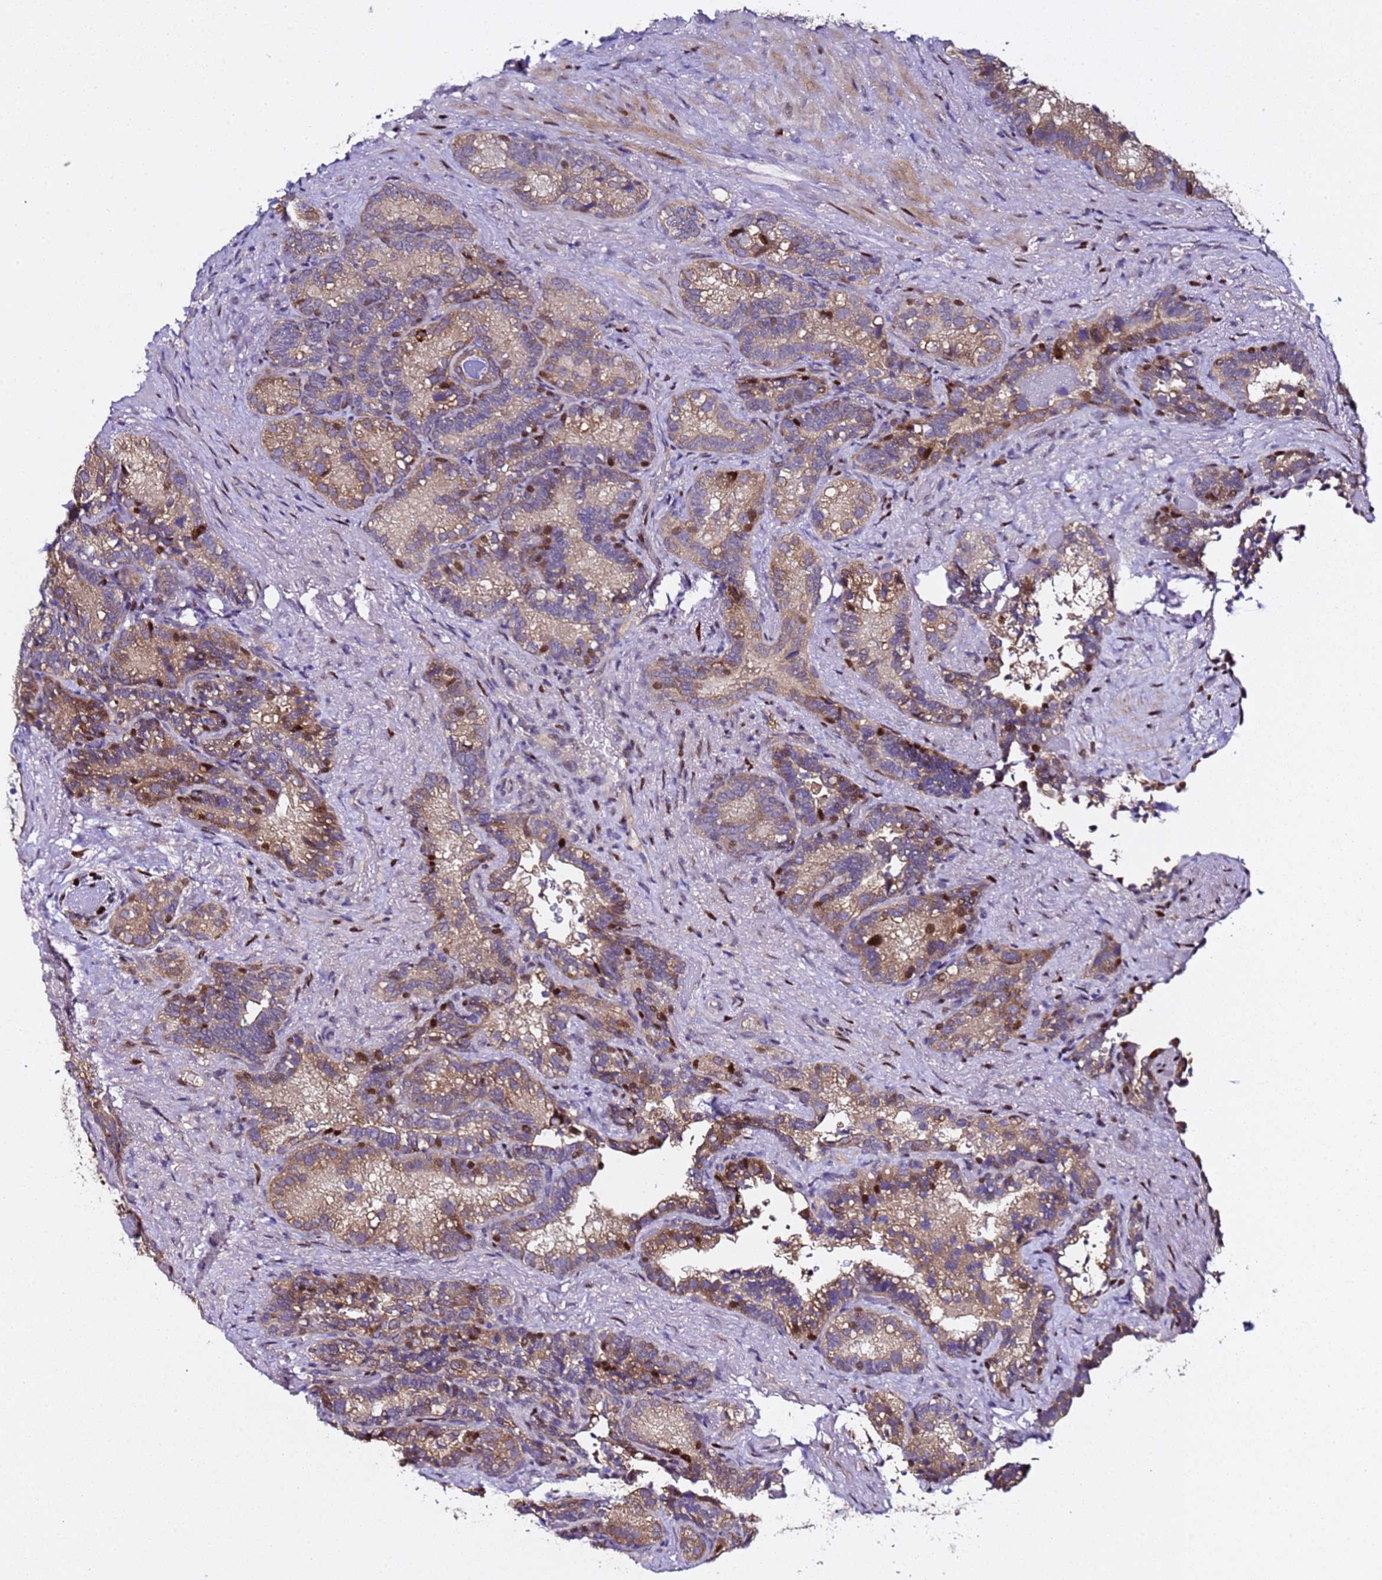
{"staining": {"intensity": "weak", "quantity": "25%-75%", "location": "cytoplasmic/membranous"}, "tissue": "seminal vesicle", "cell_type": "Glandular cells", "image_type": "normal", "snomed": [{"axis": "morphology", "description": "Normal tissue, NOS"}, {"axis": "topography", "description": "Seminal veicle"}], "caption": "IHC photomicrograph of benign seminal vesicle: seminal vesicle stained using IHC exhibits low levels of weak protein expression localized specifically in the cytoplasmic/membranous of glandular cells, appearing as a cytoplasmic/membranous brown color.", "gene": "ALG3", "patient": {"sex": "male", "age": 62}}